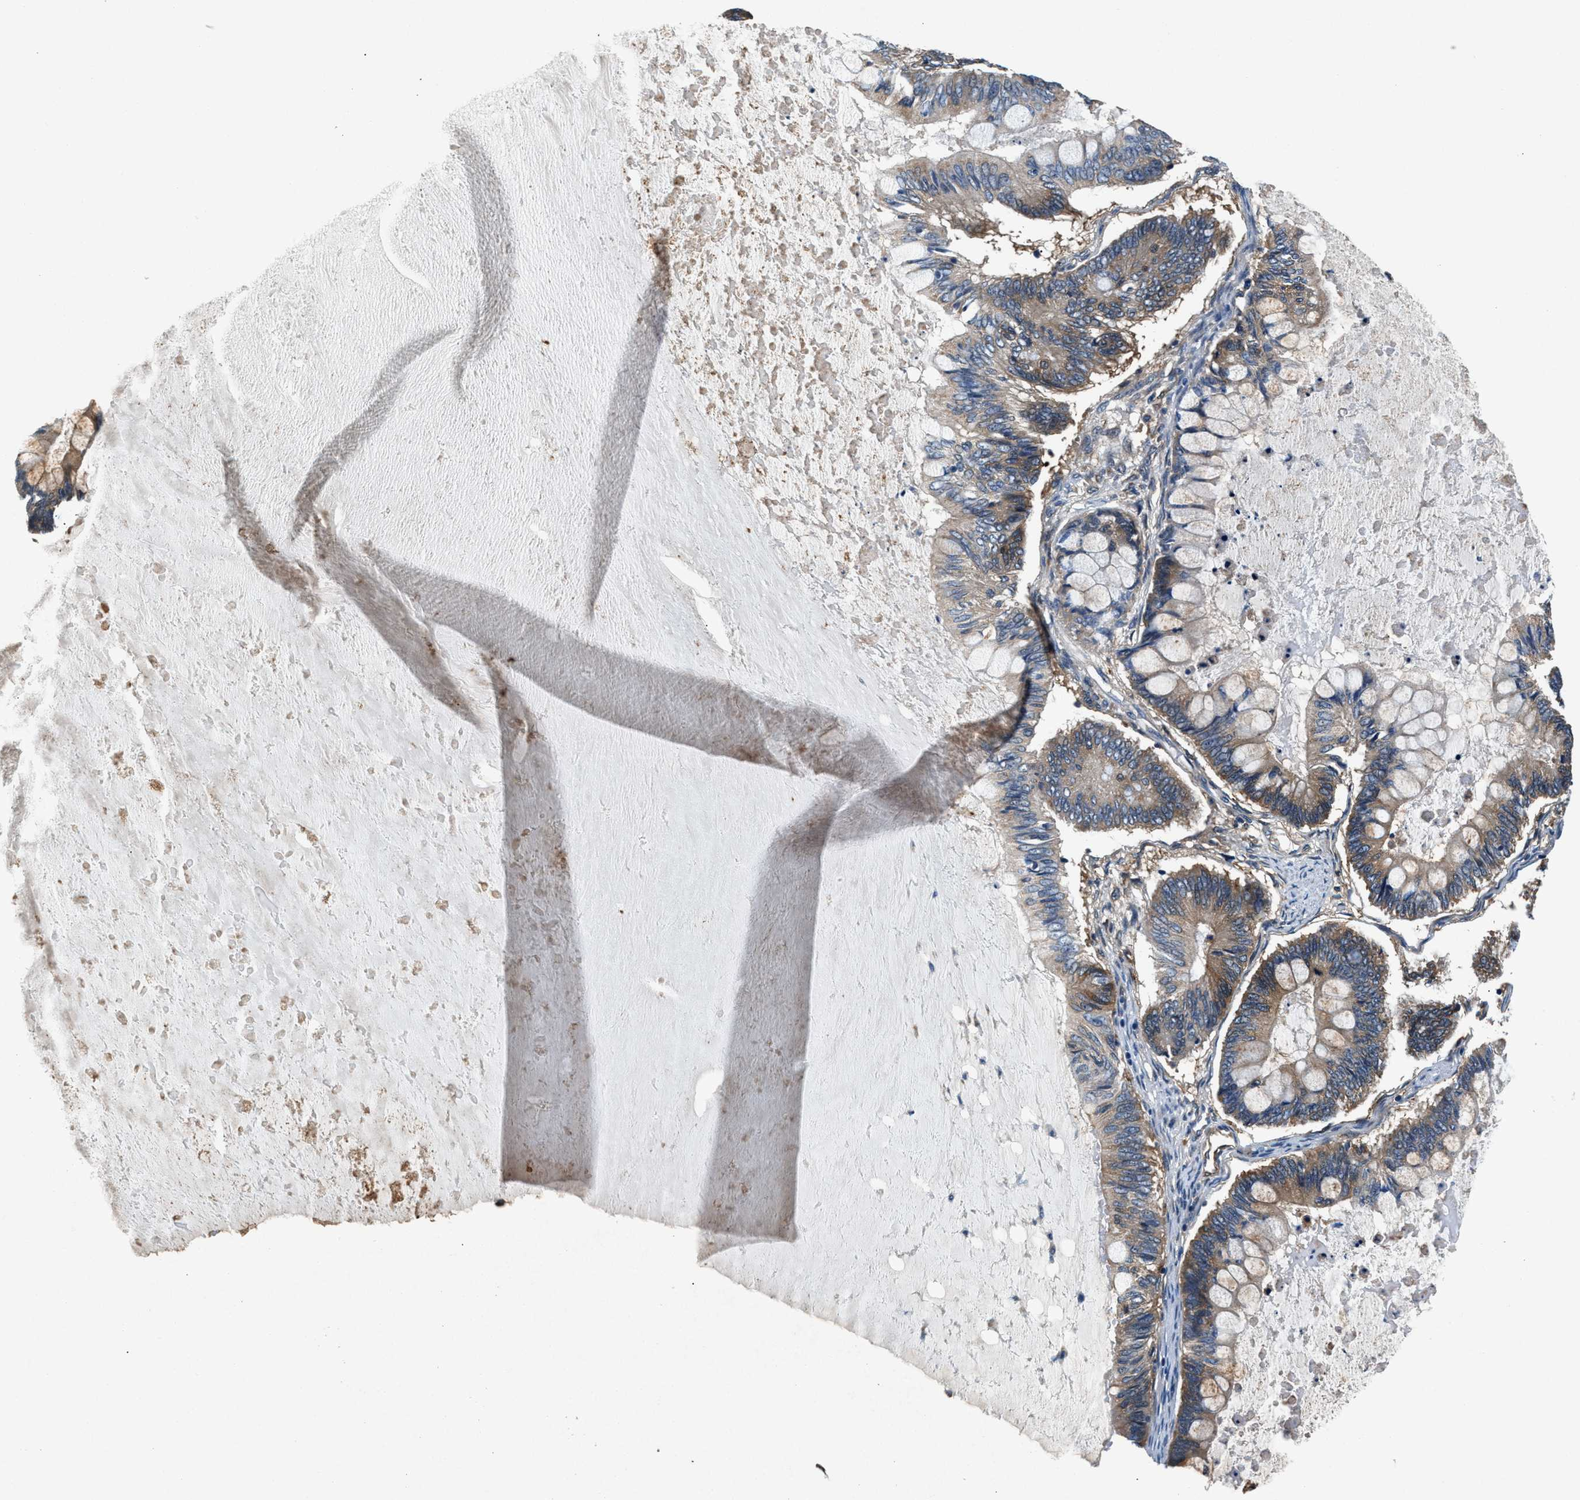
{"staining": {"intensity": "moderate", "quantity": "25%-75%", "location": "cytoplasmic/membranous"}, "tissue": "ovarian cancer", "cell_type": "Tumor cells", "image_type": "cancer", "snomed": [{"axis": "morphology", "description": "Cystadenocarcinoma, mucinous, NOS"}, {"axis": "topography", "description": "Ovary"}], "caption": "Immunohistochemical staining of human mucinous cystadenocarcinoma (ovarian) shows moderate cytoplasmic/membranous protein positivity in about 25%-75% of tumor cells. Nuclei are stained in blue.", "gene": "PRTFDC1", "patient": {"sex": "female", "age": 61}}